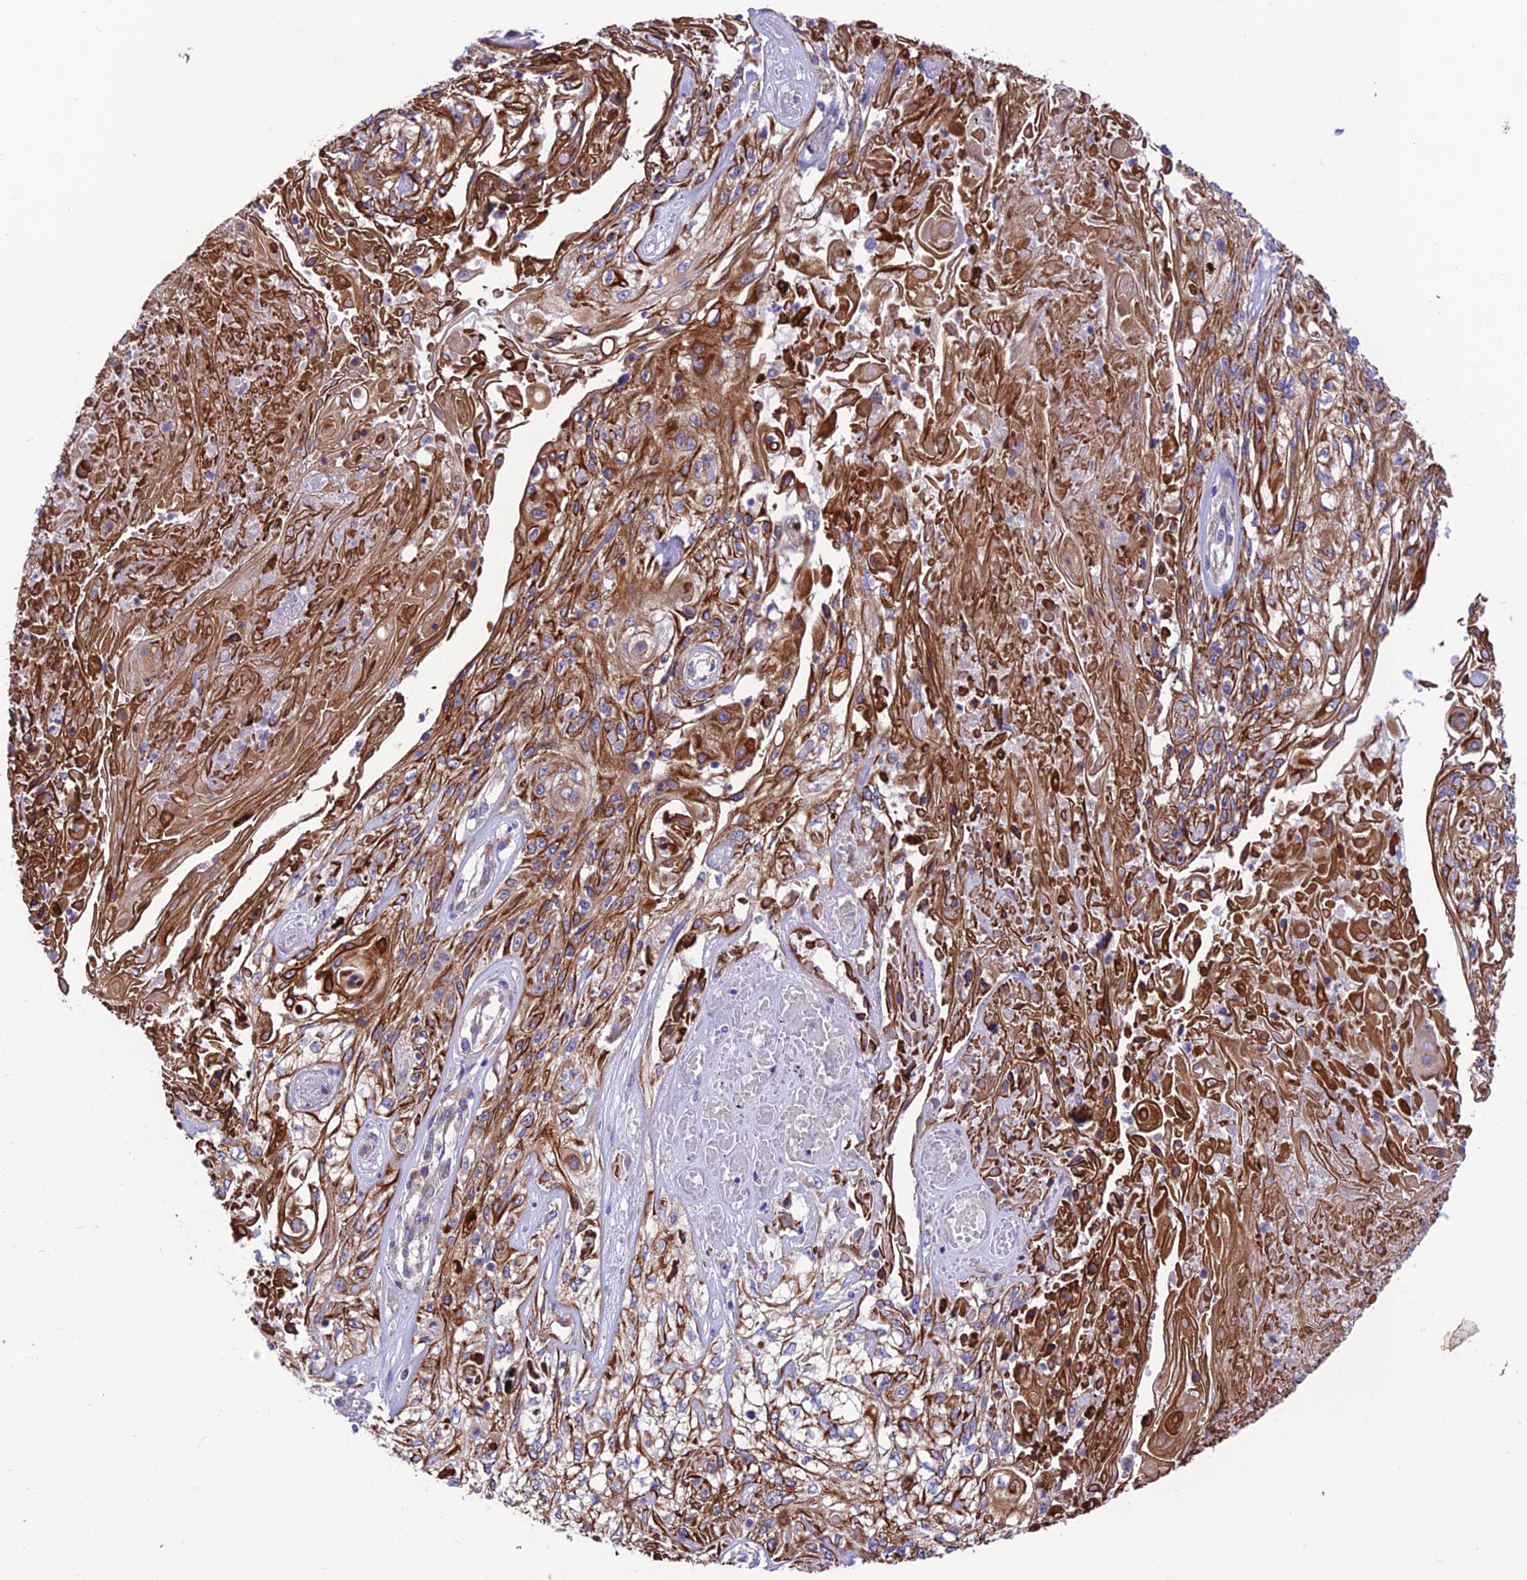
{"staining": {"intensity": "strong", "quantity": ">75%", "location": "cytoplasmic/membranous"}, "tissue": "skin cancer", "cell_type": "Tumor cells", "image_type": "cancer", "snomed": [{"axis": "morphology", "description": "Squamous cell carcinoma, NOS"}, {"axis": "morphology", "description": "Squamous cell carcinoma, metastatic, NOS"}, {"axis": "topography", "description": "Skin"}, {"axis": "topography", "description": "Lymph node"}], "caption": "A histopathology image showing strong cytoplasmic/membranous staining in approximately >75% of tumor cells in skin cancer, as visualized by brown immunohistochemical staining.", "gene": "VPS16", "patient": {"sex": "male", "age": 75}}